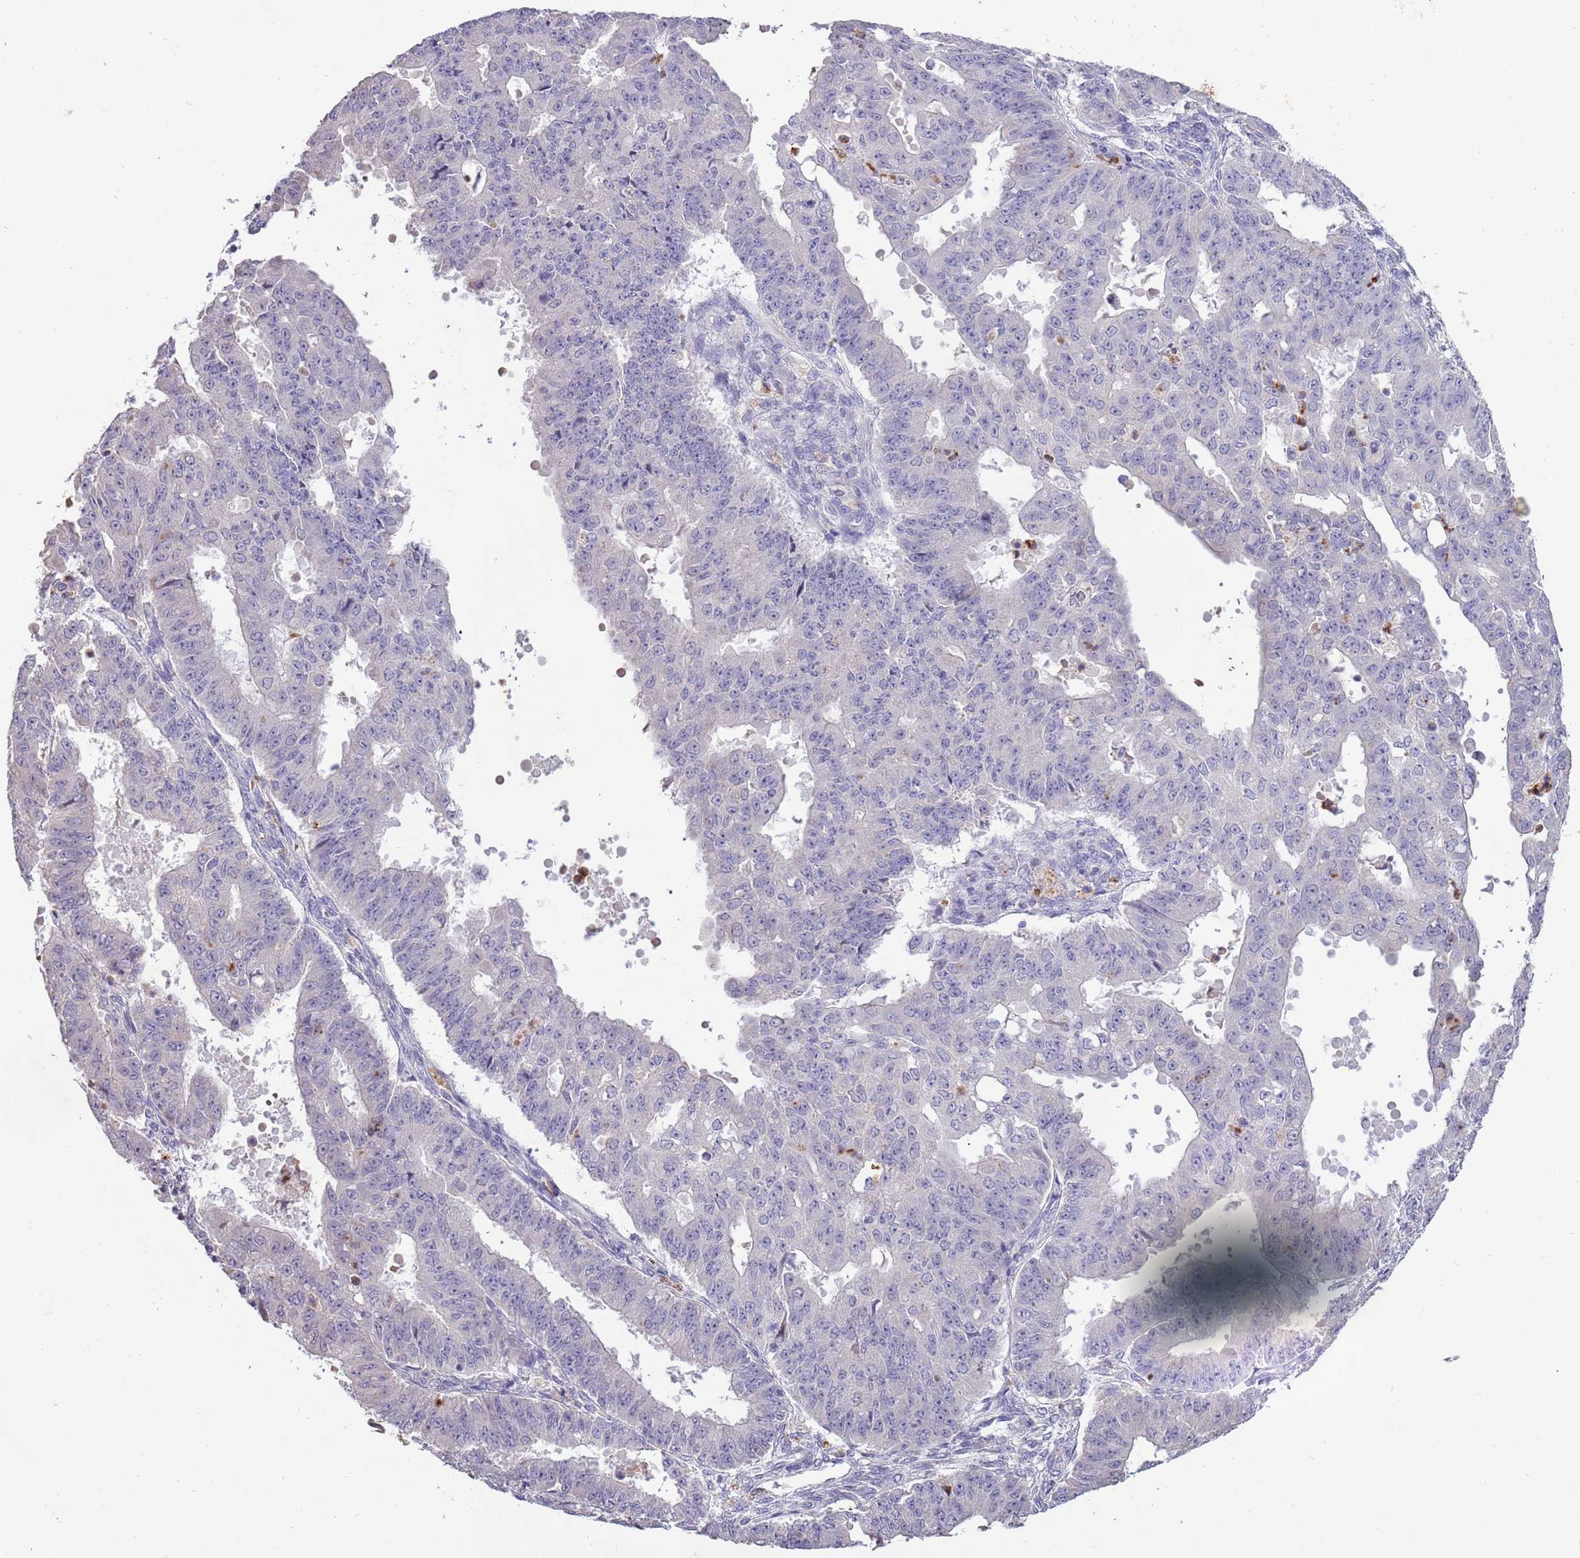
{"staining": {"intensity": "negative", "quantity": "none", "location": "none"}, "tissue": "ovarian cancer", "cell_type": "Tumor cells", "image_type": "cancer", "snomed": [{"axis": "morphology", "description": "Carcinoma, endometroid"}, {"axis": "topography", "description": "Appendix"}, {"axis": "topography", "description": "Ovary"}], "caption": "Endometroid carcinoma (ovarian) was stained to show a protein in brown. There is no significant staining in tumor cells. The staining was performed using DAB to visualize the protein expression in brown, while the nuclei were stained in blue with hematoxylin (Magnification: 20x).", "gene": "P2RY13", "patient": {"sex": "female", "age": 42}}